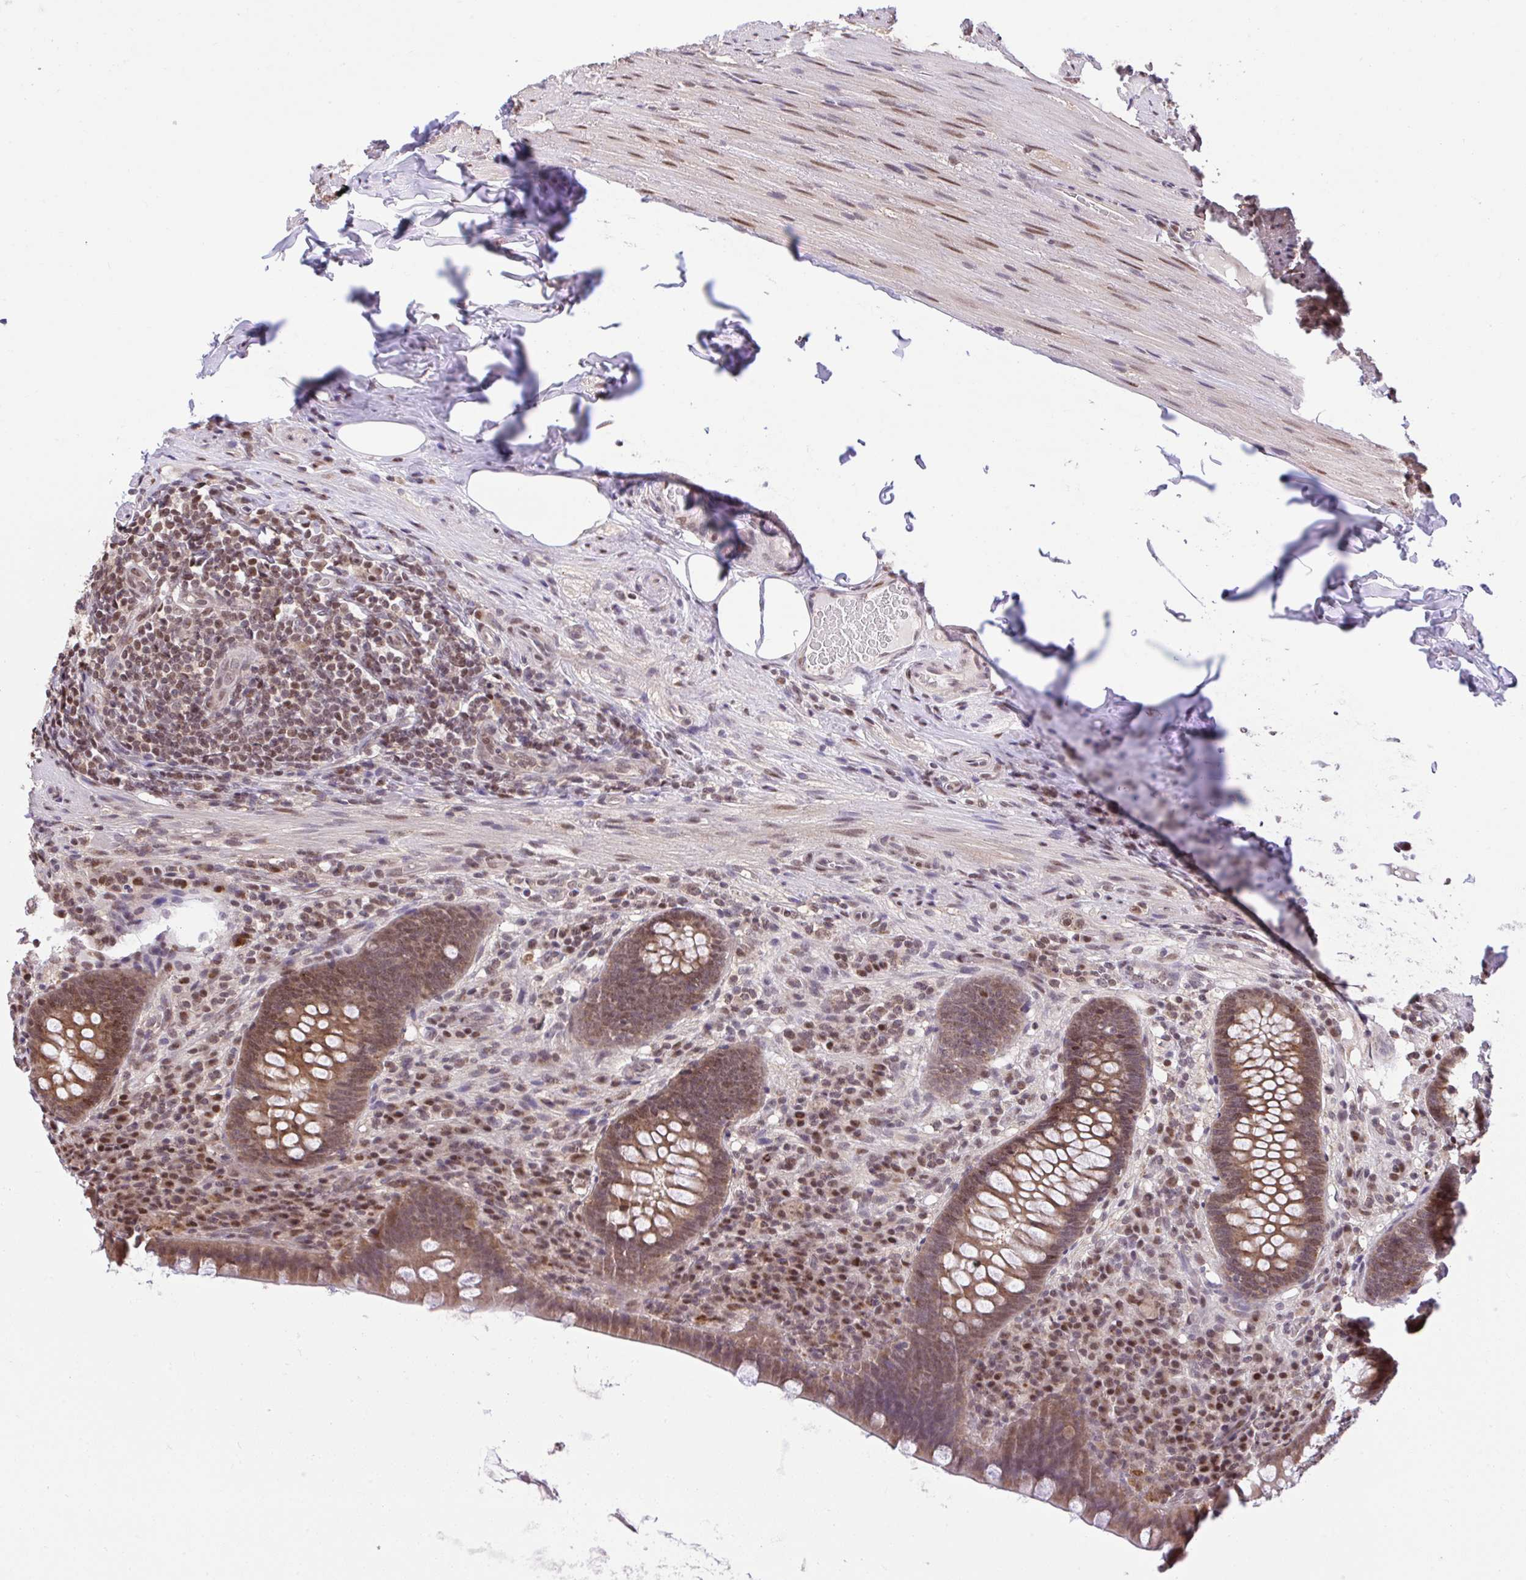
{"staining": {"intensity": "moderate", "quantity": ">75%", "location": "cytoplasmic/membranous,nuclear"}, "tissue": "appendix", "cell_type": "Glandular cells", "image_type": "normal", "snomed": [{"axis": "morphology", "description": "Normal tissue, NOS"}, {"axis": "topography", "description": "Appendix"}], "caption": "DAB (3,3'-diaminobenzidine) immunohistochemical staining of benign appendix exhibits moderate cytoplasmic/membranous,nuclear protein expression in about >75% of glandular cells.", "gene": "GLIS3", "patient": {"sex": "male", "age": 71}}